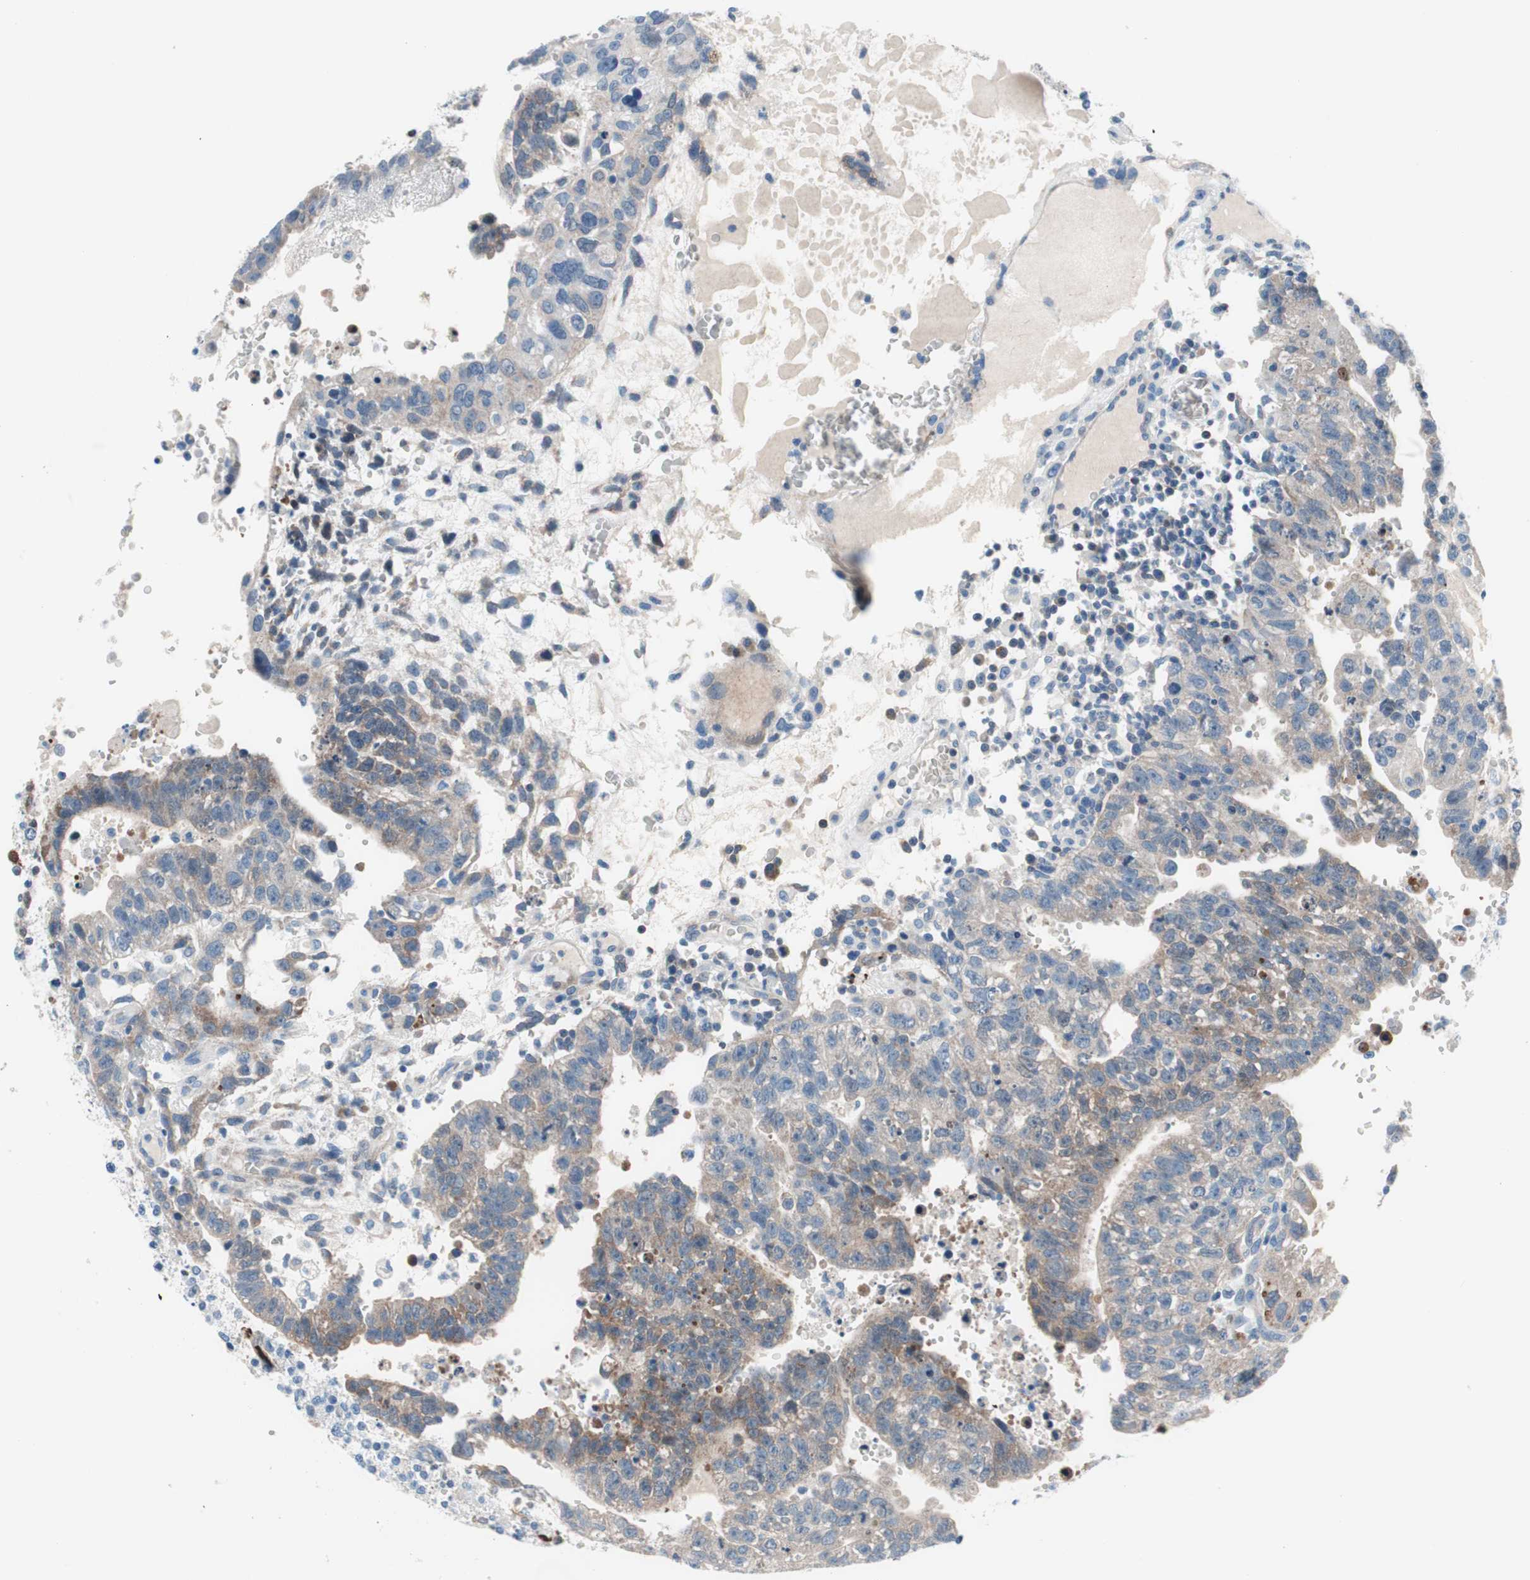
{"staining": {"intensity": "weak", "quantity": "25%-75%", "location": "cytoplasmic/membranous"}, "tissue": "testis cancer", "cell_type": "Tumor cells", "image_type": "cancer", "snomed": [{"axis": "morphology", "description": "Seminoma, NOS"}, {"axis": "morphology", "description": "Carcinoma, Embryonal, NOS"}, {"axis": "topography", "description": "Testis"}], "caption": "This is an image of IHC staining of seminoma (testis), which shows weak staining in the cytoplasmic/membranous of tumor cells.", "gene": "PRDX2", "patient": {"sex": "male", "age": 52}}